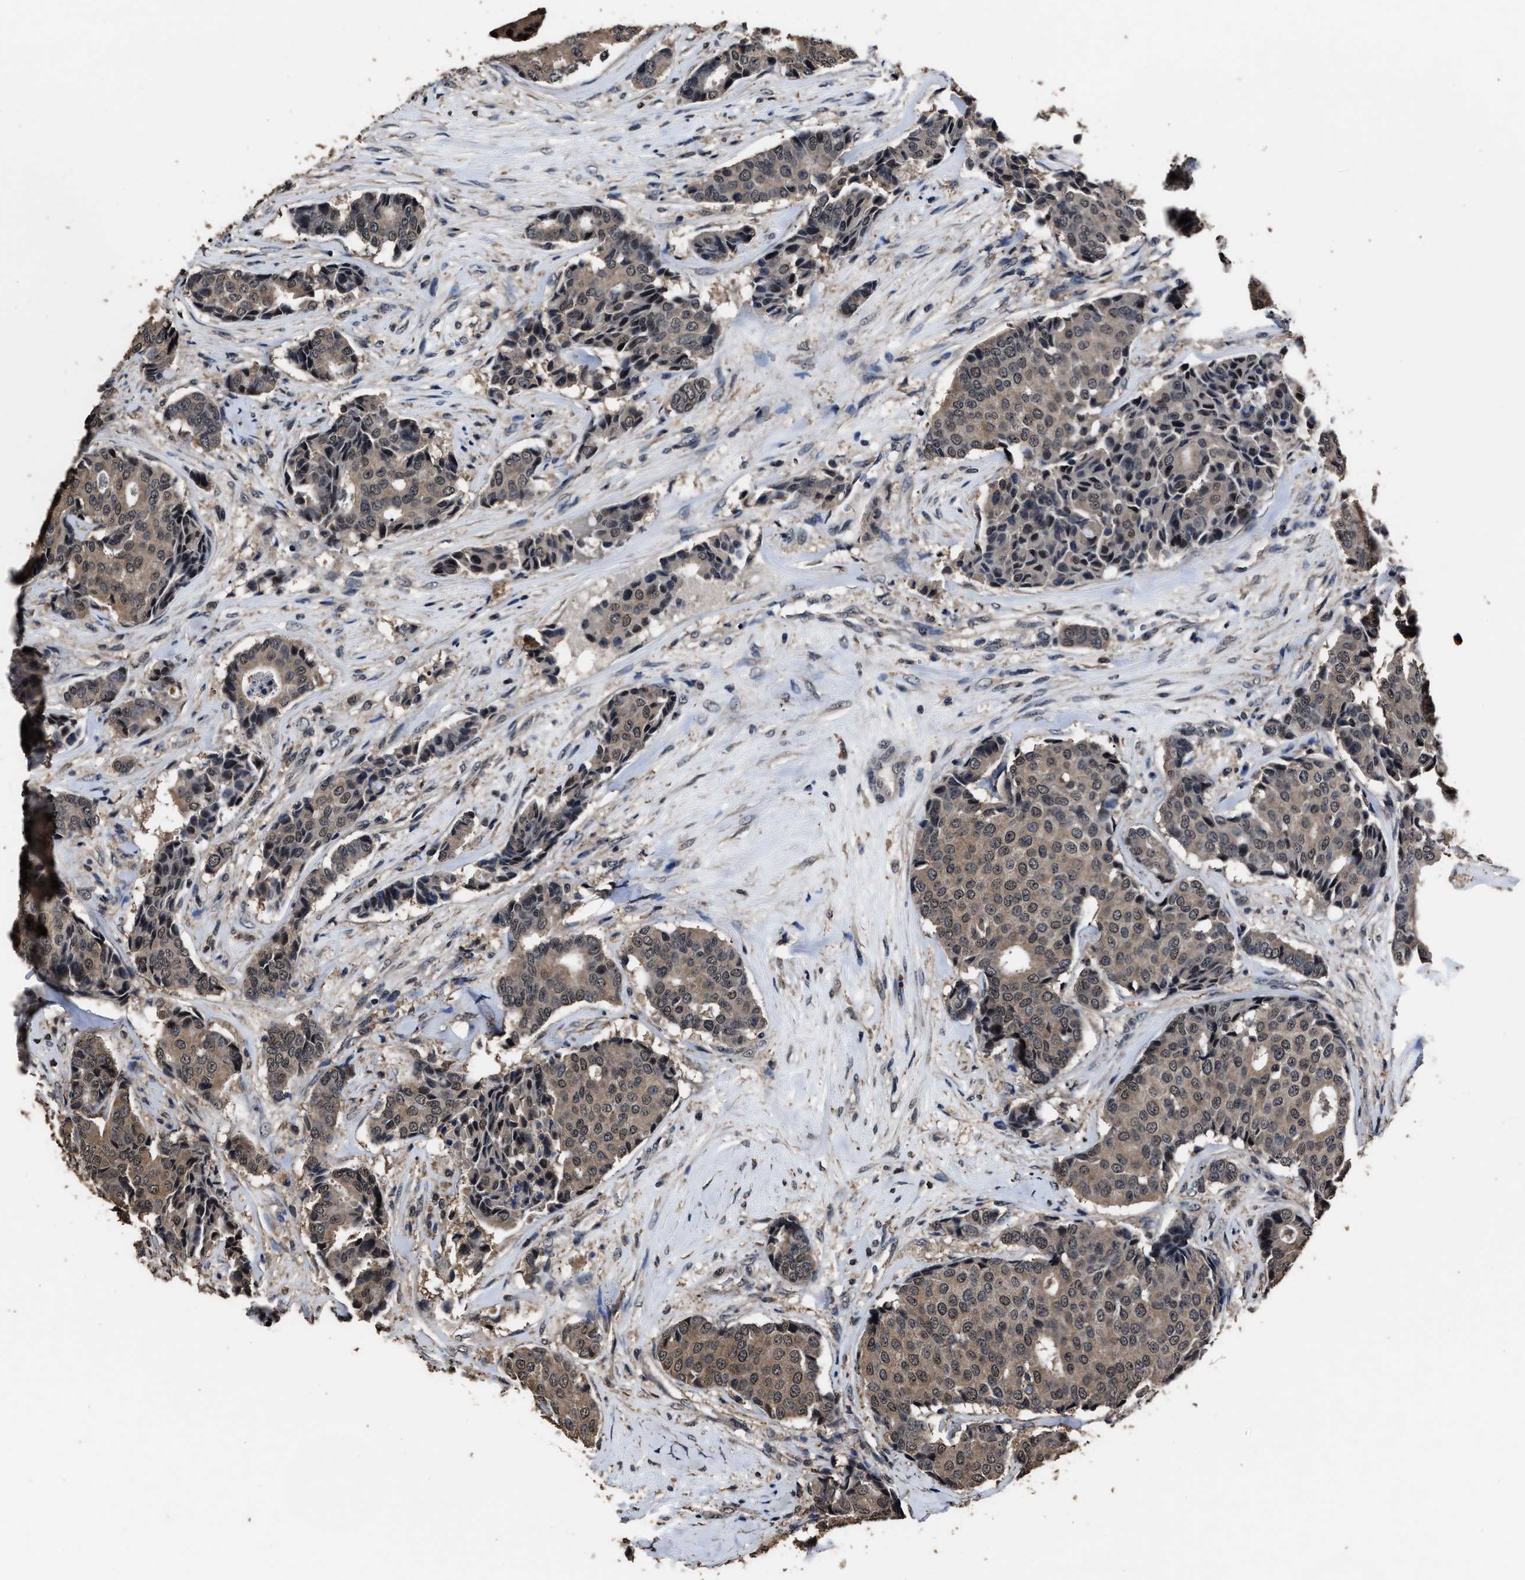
{"staining": {"intensity": "weak", "quantity": ">75%", "location": "cytoplasmic/membranous,nuclear"}, "tissue": "breast cancer", "cell_type": "Tumor cells", "image_type": "cancer", "snomed": [{"axis": "morphology", "description": "Duct carcinoma"}, {"axis": "topography", "description": "Breast"}], "caption": "This is a photomicrograph of immunohistochemistry (IHC) staining of breast cancer (infiltrating ductal carcinoma), which shows weak staining in the cytoplasmic/membranous and nuclear of tumor cells.", "gene": "RSBN1L", "patient": {"sex": "female", "age": 75}}